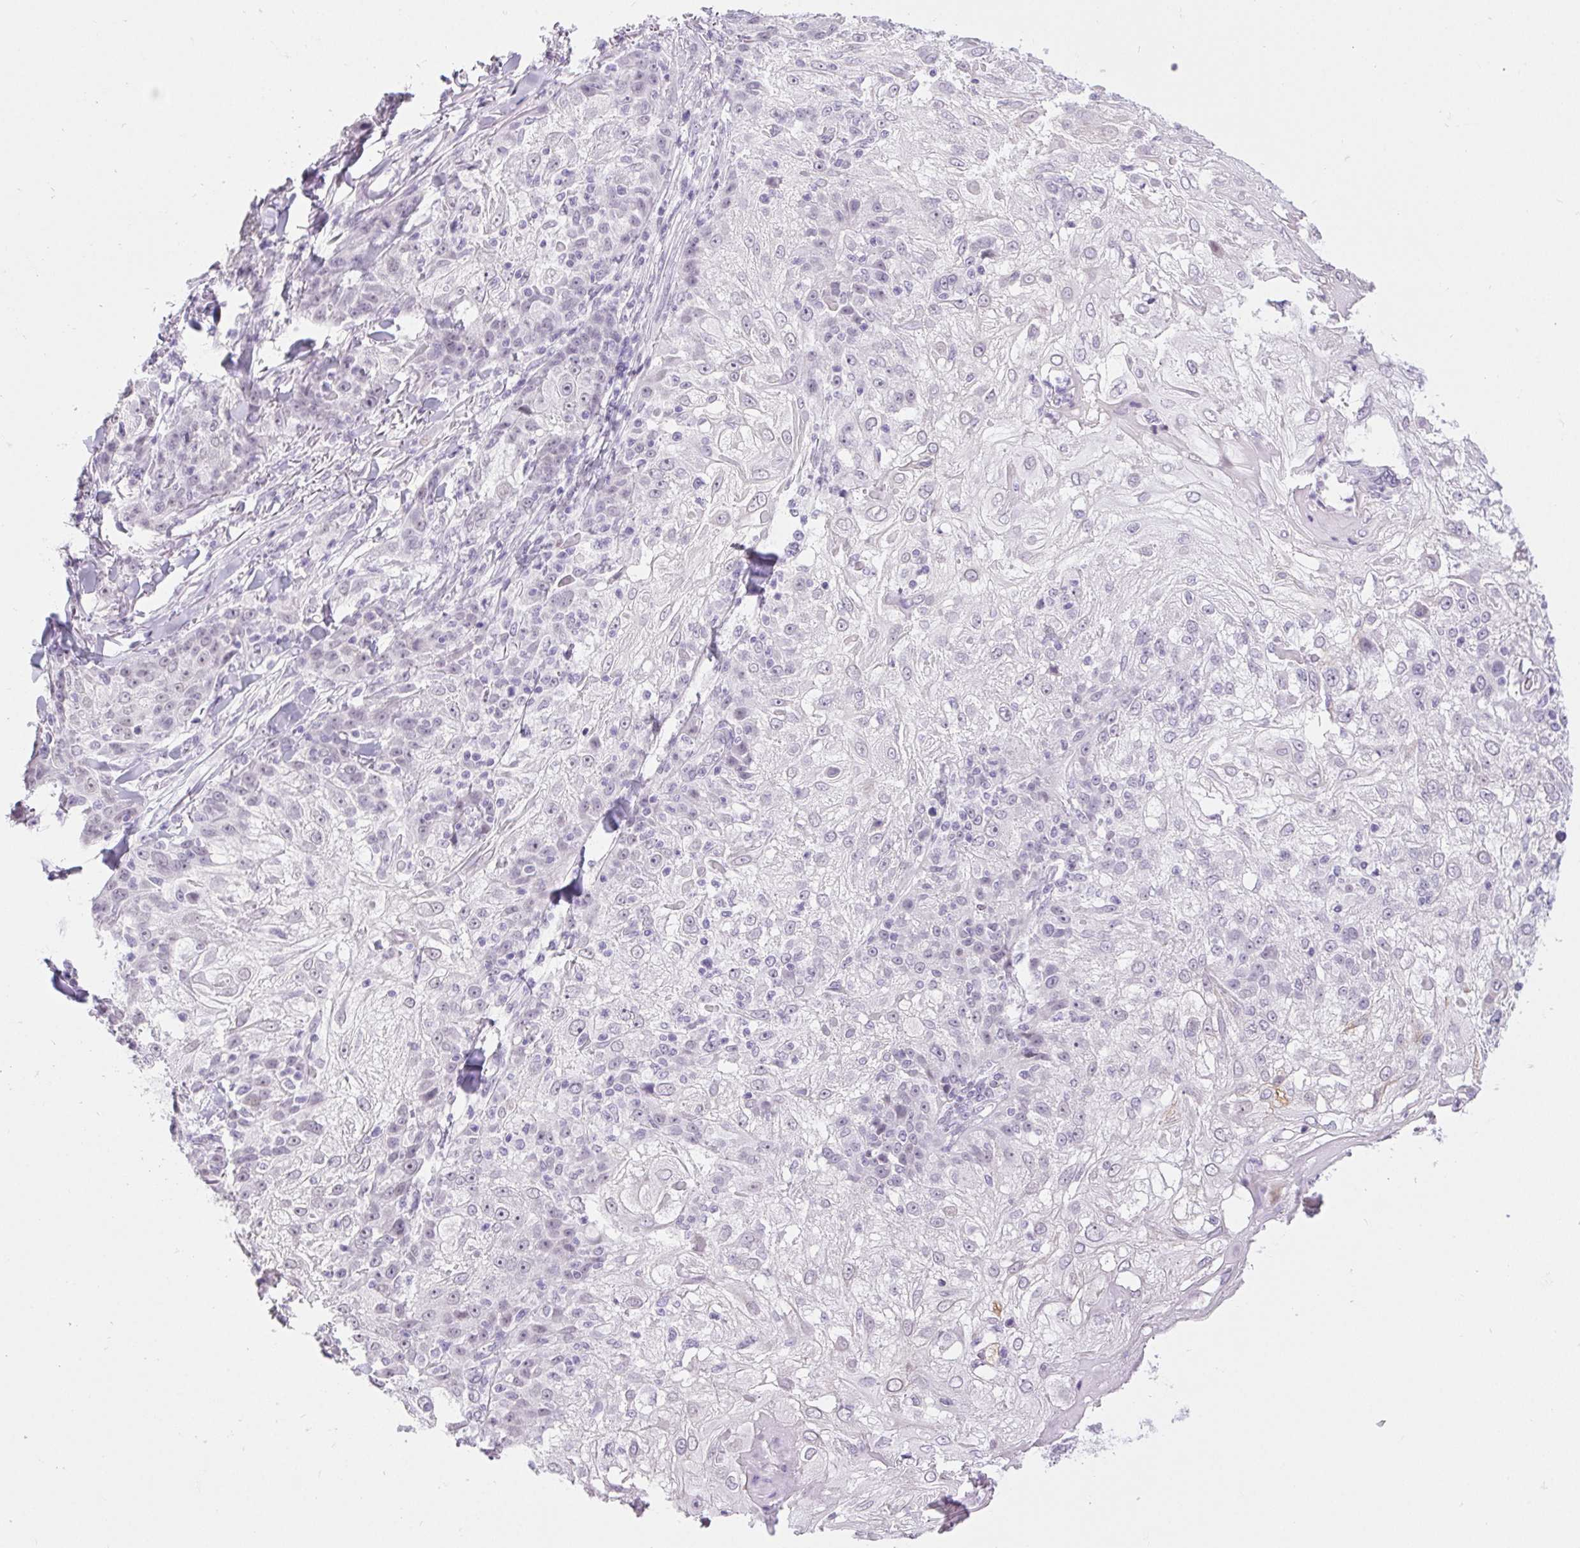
{"staining": {"intensity": "negative", "quantity": "none", "location": "none"}, "tissue": "skin cancer", "cell_type": "Tumor cells", "image_type": "cancer", "snomed": [{"axis": "morphology", "description": "Normal tissue, NOS"}, {"axis": "morphology", "description": "Squamous cell carcinoma, NOS"}, {"axis": "topography", "description": "Skin"}], "caption": "IHC of squamous cell carcinoma (skin) reveals no expression in tumor cells. The staining is performed using DAB (3,3'-diaminobenzidine) brown chromogen with nuclei counter-stained in using hematoxylin.", "gene": "BCAS1", "patient": {"sex": "female", "age": 83}}